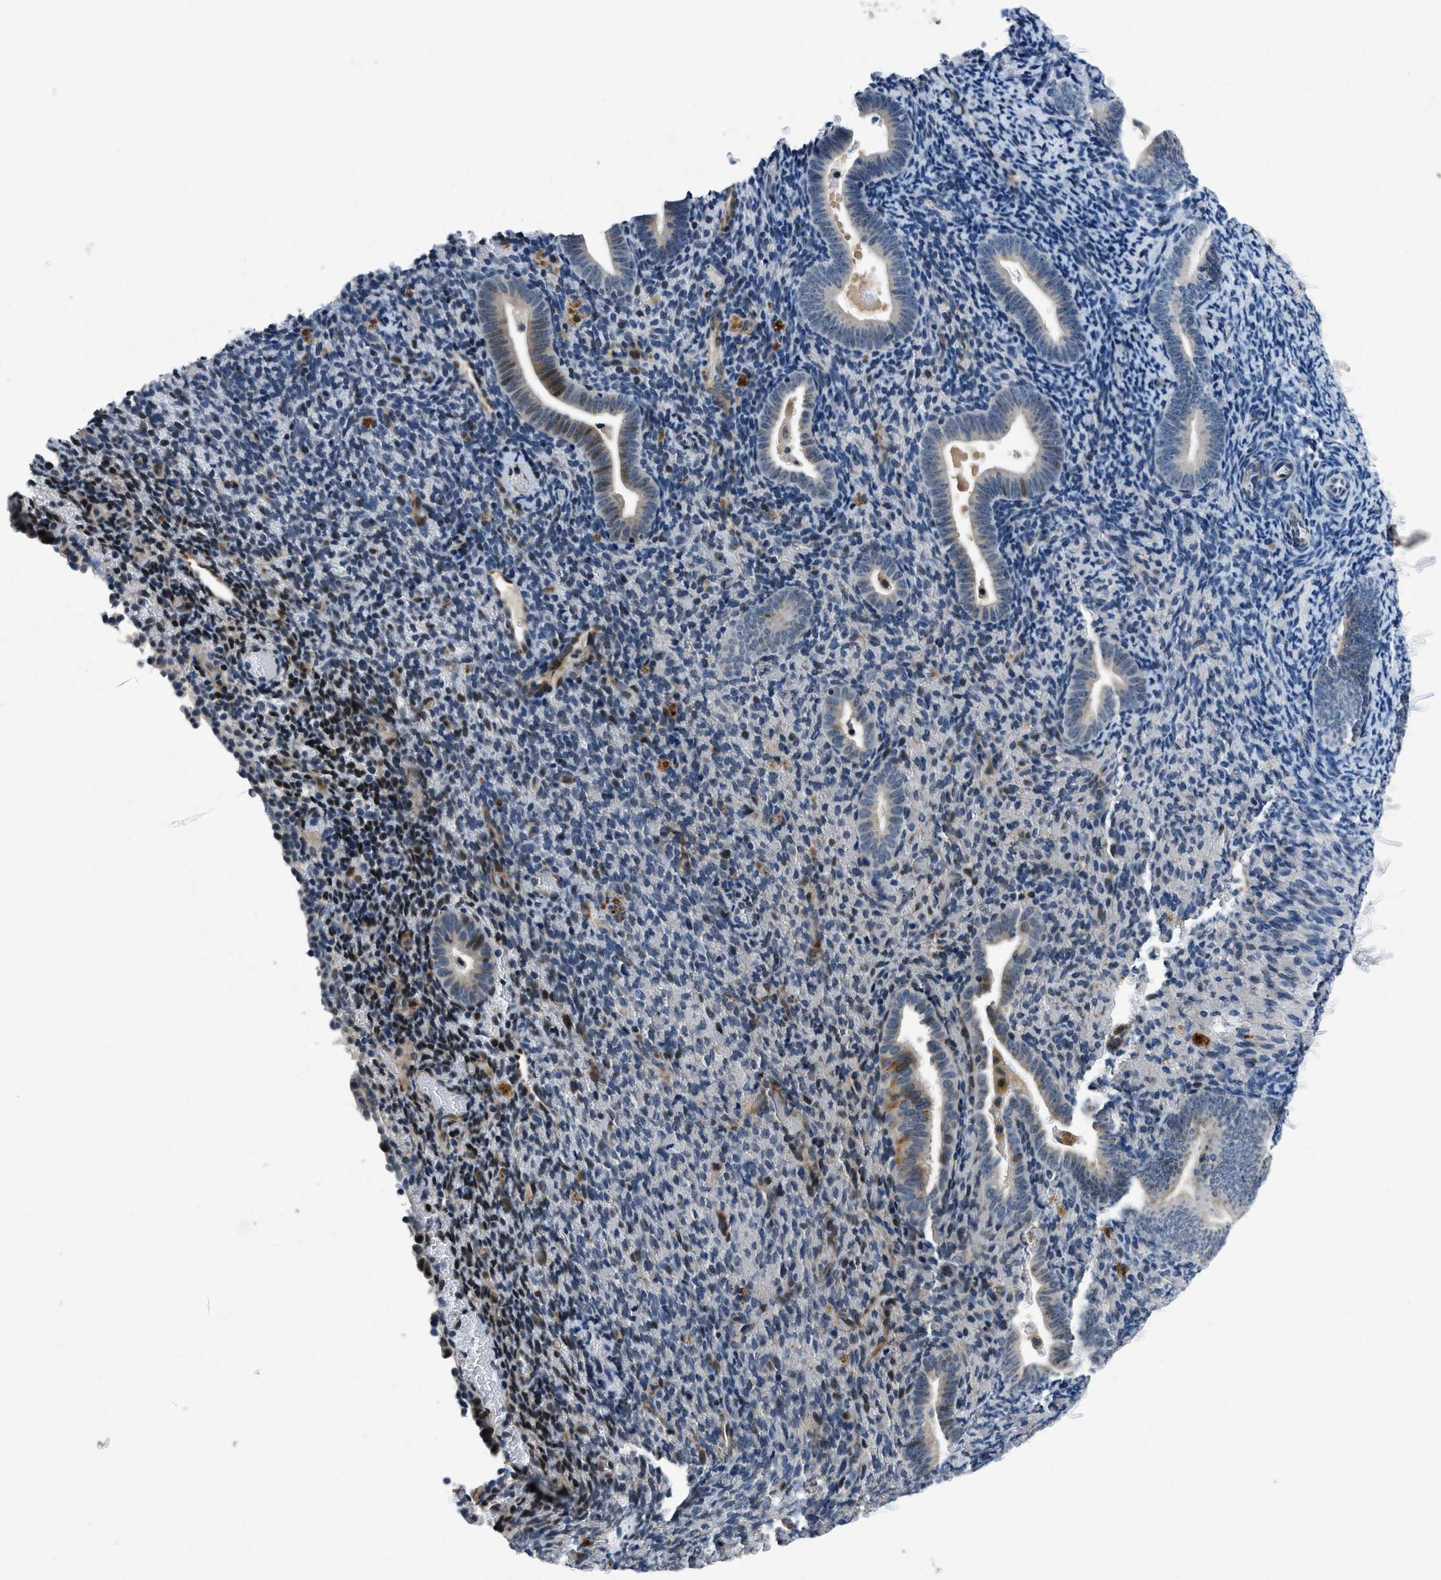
{"staining": {"intensity": "negative", "quantity": "none", "location": "none"}, "tissue": "endometrium", "cell_type": "Cells in endometrial stroma", "image_type": "normal", "snomed": [{"axis": "morphology", "description": "Normal tissue, NOS"}, {"axis": "topography", "description": "Endometrium"}], "caption": "Cells in endometrial stroma are negative for brown protein staining in unremarkable endometrium. The staining is performed using DAB brown chromogen with nuclei counter-stained in using hematoxylin.", "gene": "PHLDA1", "patient": {"sex": "female", "age": 51}}